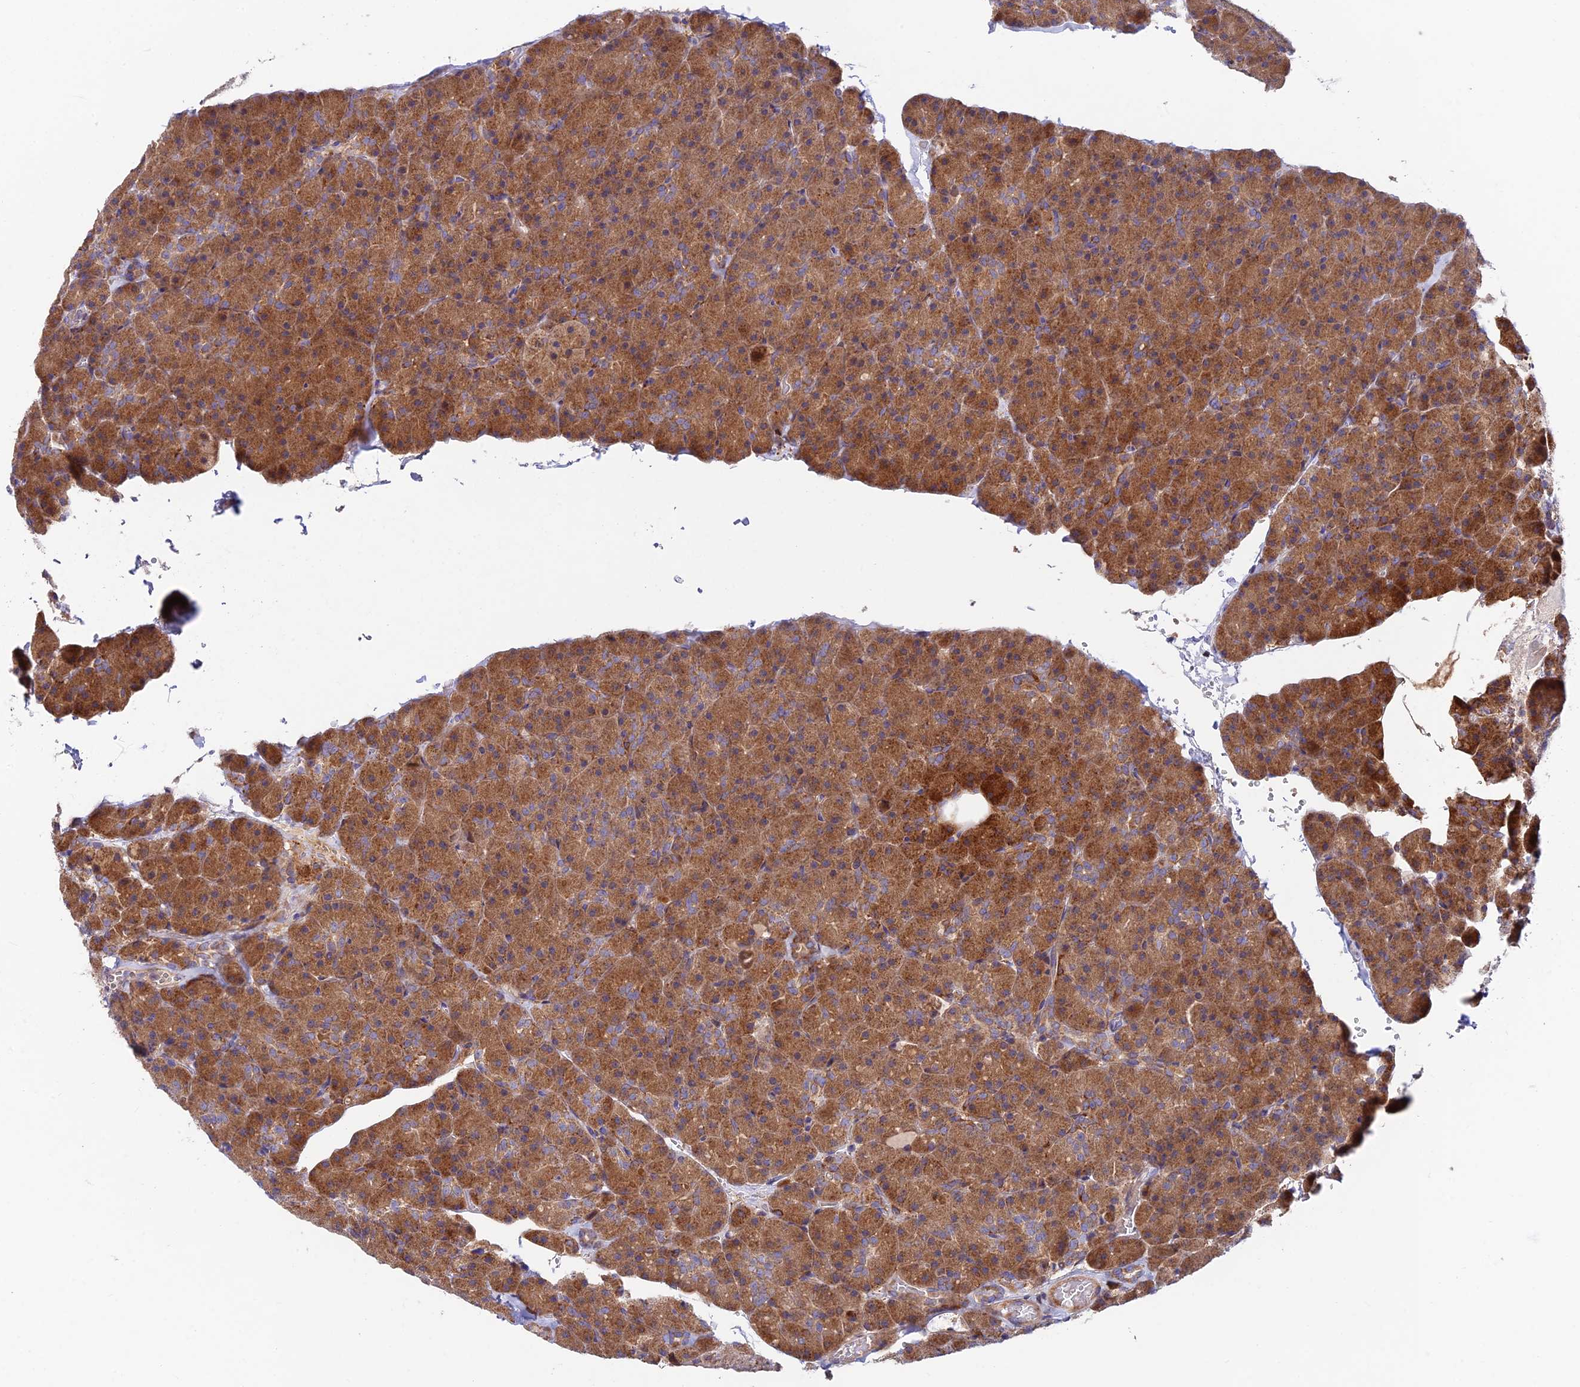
{"staining": {"intensity": "moderate", "quantity": ">75%", "location": "cytoplasmic/membranous"}, "tissue": "pancreas", "cell_type": "Exocrine glandular cells", "image_type": "normal", "snomed": [{"axis": "morphology", "description": "Normal tissue, NOS"}, {"axis": "topography", "description": "Pancreas"}], "caption": "Protein expression analysis of benign human pancreas reveals moderate cytoplasmic/membranous positivity in approximately >75% of exocrine glandular cells. The protein of interest is stained brown, and the nuclei are stained in blue (DAB (3,3'-diaminobenzidine) IHC with brightfield microscopy, high magnification).", "gene": "FUOM", "patient": {"sex": "male", "age": 36}}